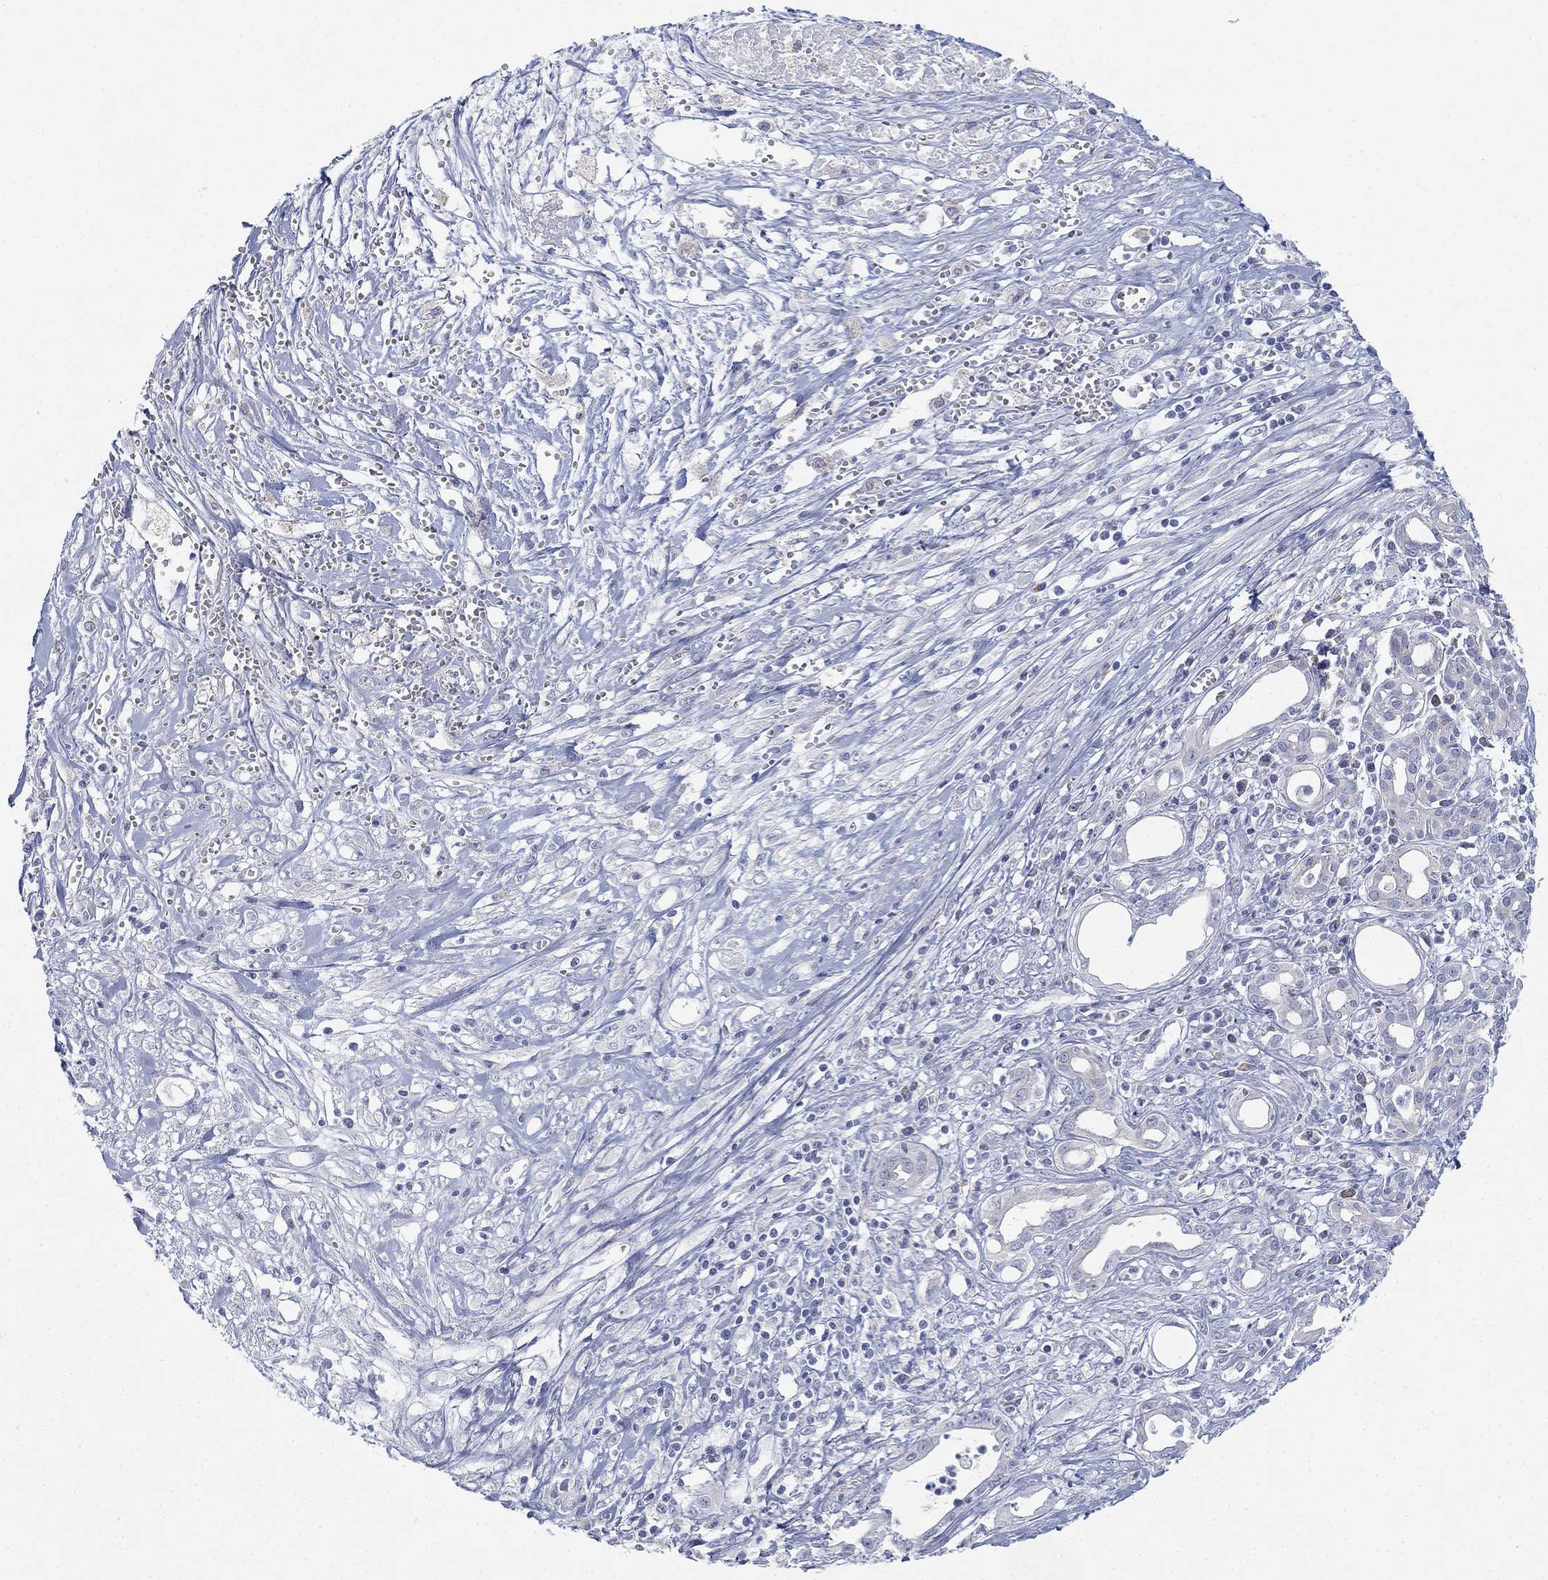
{"staining": {"intensity": "negative", "quantity": "none", "location": "none"}, "tissue": "pancreatic cancer", "cell_type": "Tumor cells", "image_type": "cancer", "snomed": [{"axis": "morphology", "description": "Adenocarcinoma, NOS"}, {"axis": "topography", "description": "Pancreas"}], "caption": "An IHC image of adenocarcinoma (pancreatic) is shown. There is no staining in tumor cells of adenocarcinoma (pancreatic).", "gene": "GCNA", "patient": {"sex": "male", "age": 71}}